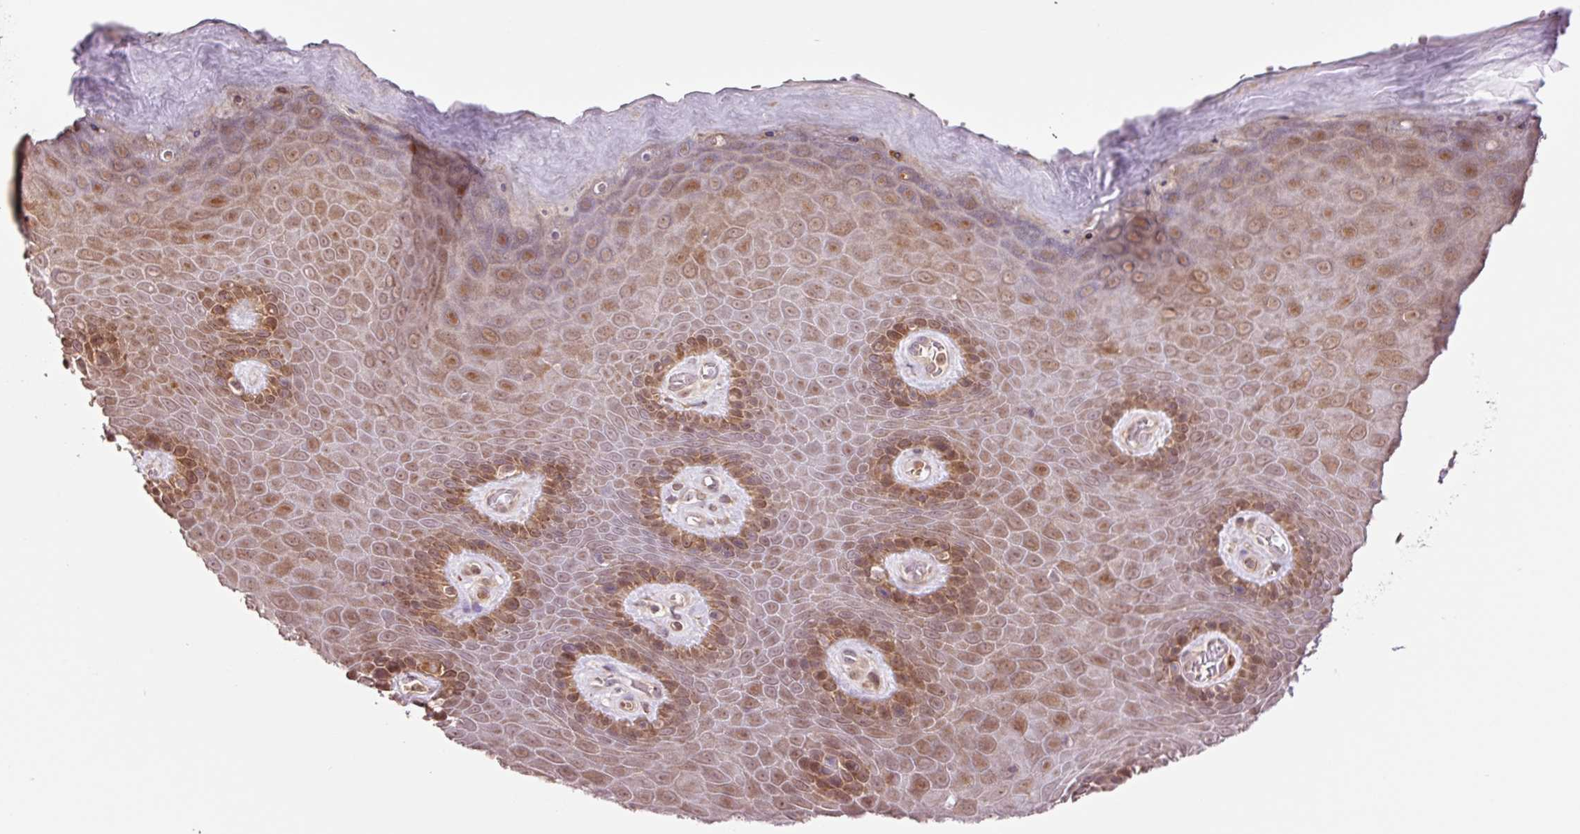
{"staining": {"intensity": "strong", "quantity": "25%-75%", "location": "cytoplasmic/membranous,nuclear"}, "tissue": "skin", "cell_type": "Epidermal cells", "image_type": "normal", "snomed": [{"axis": "morphology", "description": "Normal tissue, NOS"}, {"axis": "topography", "description": "Anal"}, {"axis": "topography", "description": "Peripheral nerve tissue"}], "caption": "Strong cytoplasmic/membranous,nuclear expression is appreciated in approximately 25%-75% of epidermal cells in benign skin. Using DAB (3,3'-diaminobenzidine) (brown) and hematoxylin (blue) stains, captured at high magnification using brightfield microscopy.", "gene": "FBXL14", "patient": {"sex": "male", "age": 53}}